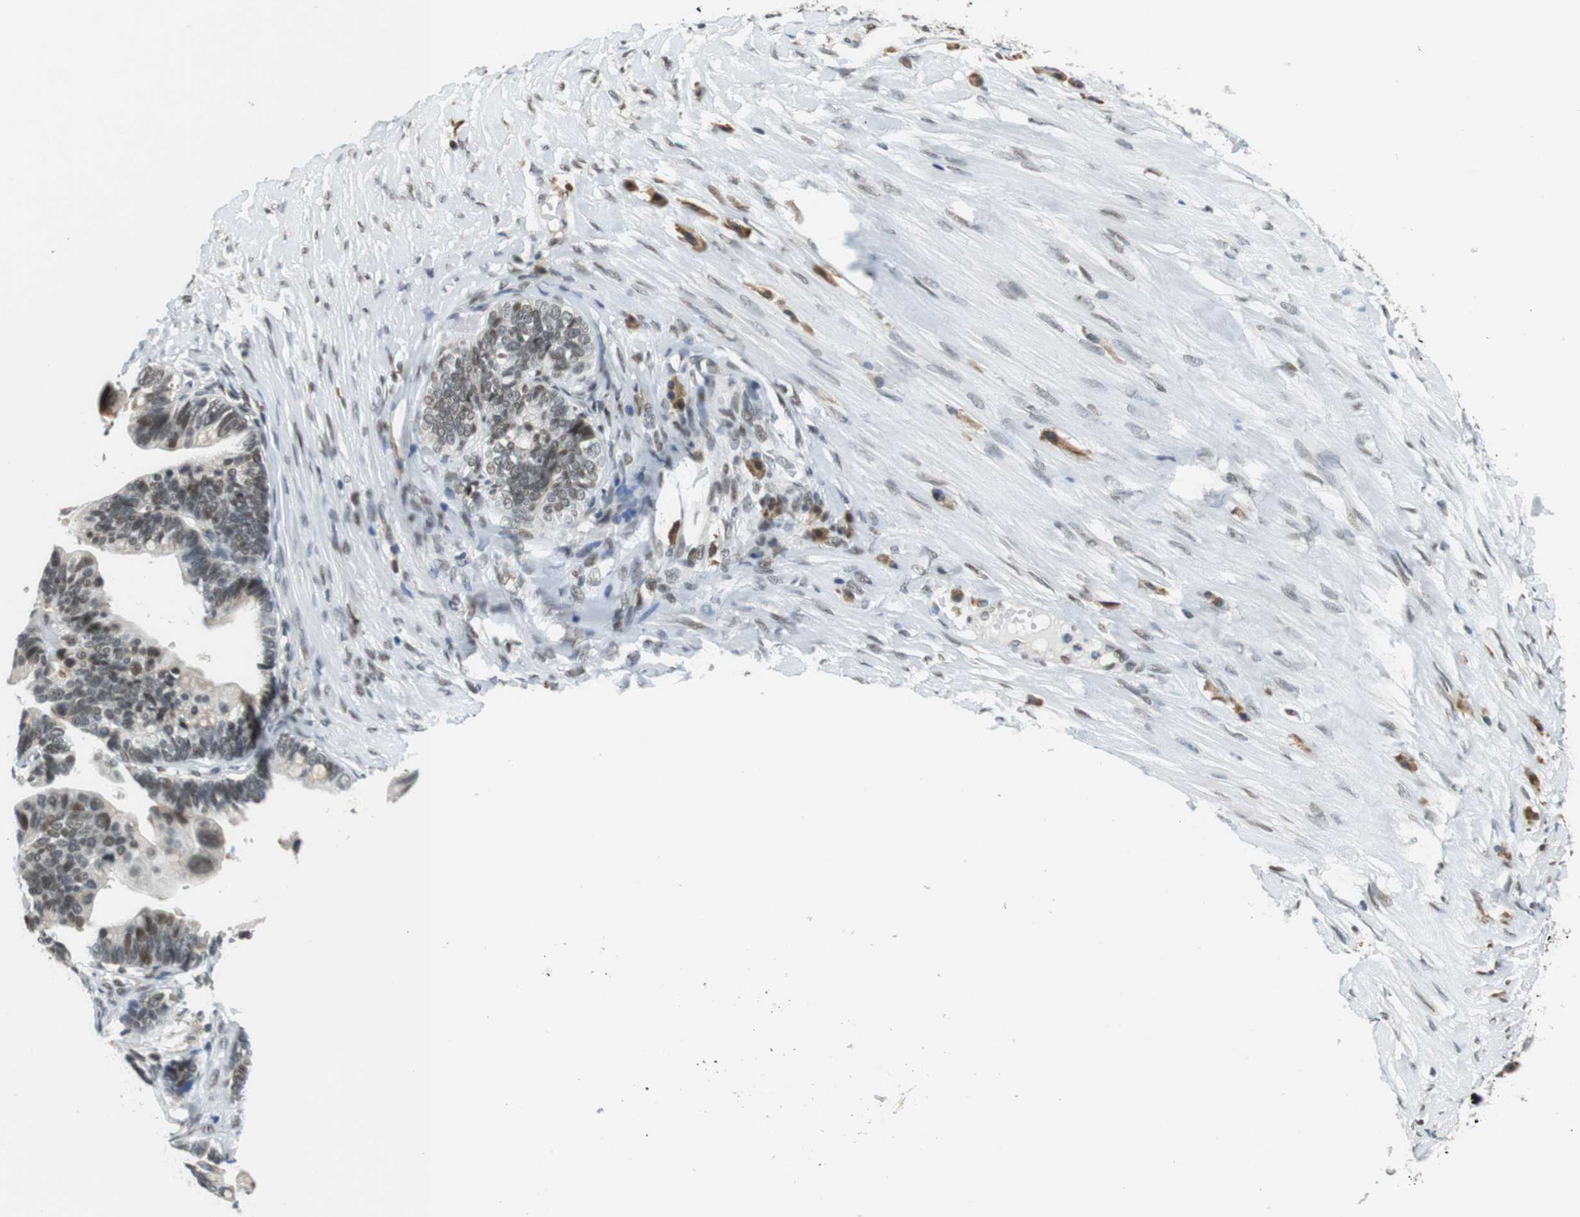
{"staining": {"intensity": "weak", "quantity": ">75%", "location": "nuclear"}, "tissue": "ovarian cancer", "cell_type": "Tumor cells", "image_type": "cancer", "snomed": [{"axis": "morphology", "description": "Cystadenocarcinoma, serous, NOS"}, {"axis": "topography", "description": "Ovary"}], "caption": "High-power microscopy captured an immunohistochemistry micrograph of ovarian cancer, revealing weak nuclear expression in approximately >75% of tumor cells. (DAB (3,3'-diaminobenzidine) IHC, brown staining for protein, blue staining for nuclei).", "gene": "RNF38", "patient": {"sex": "female", "age": 56}}